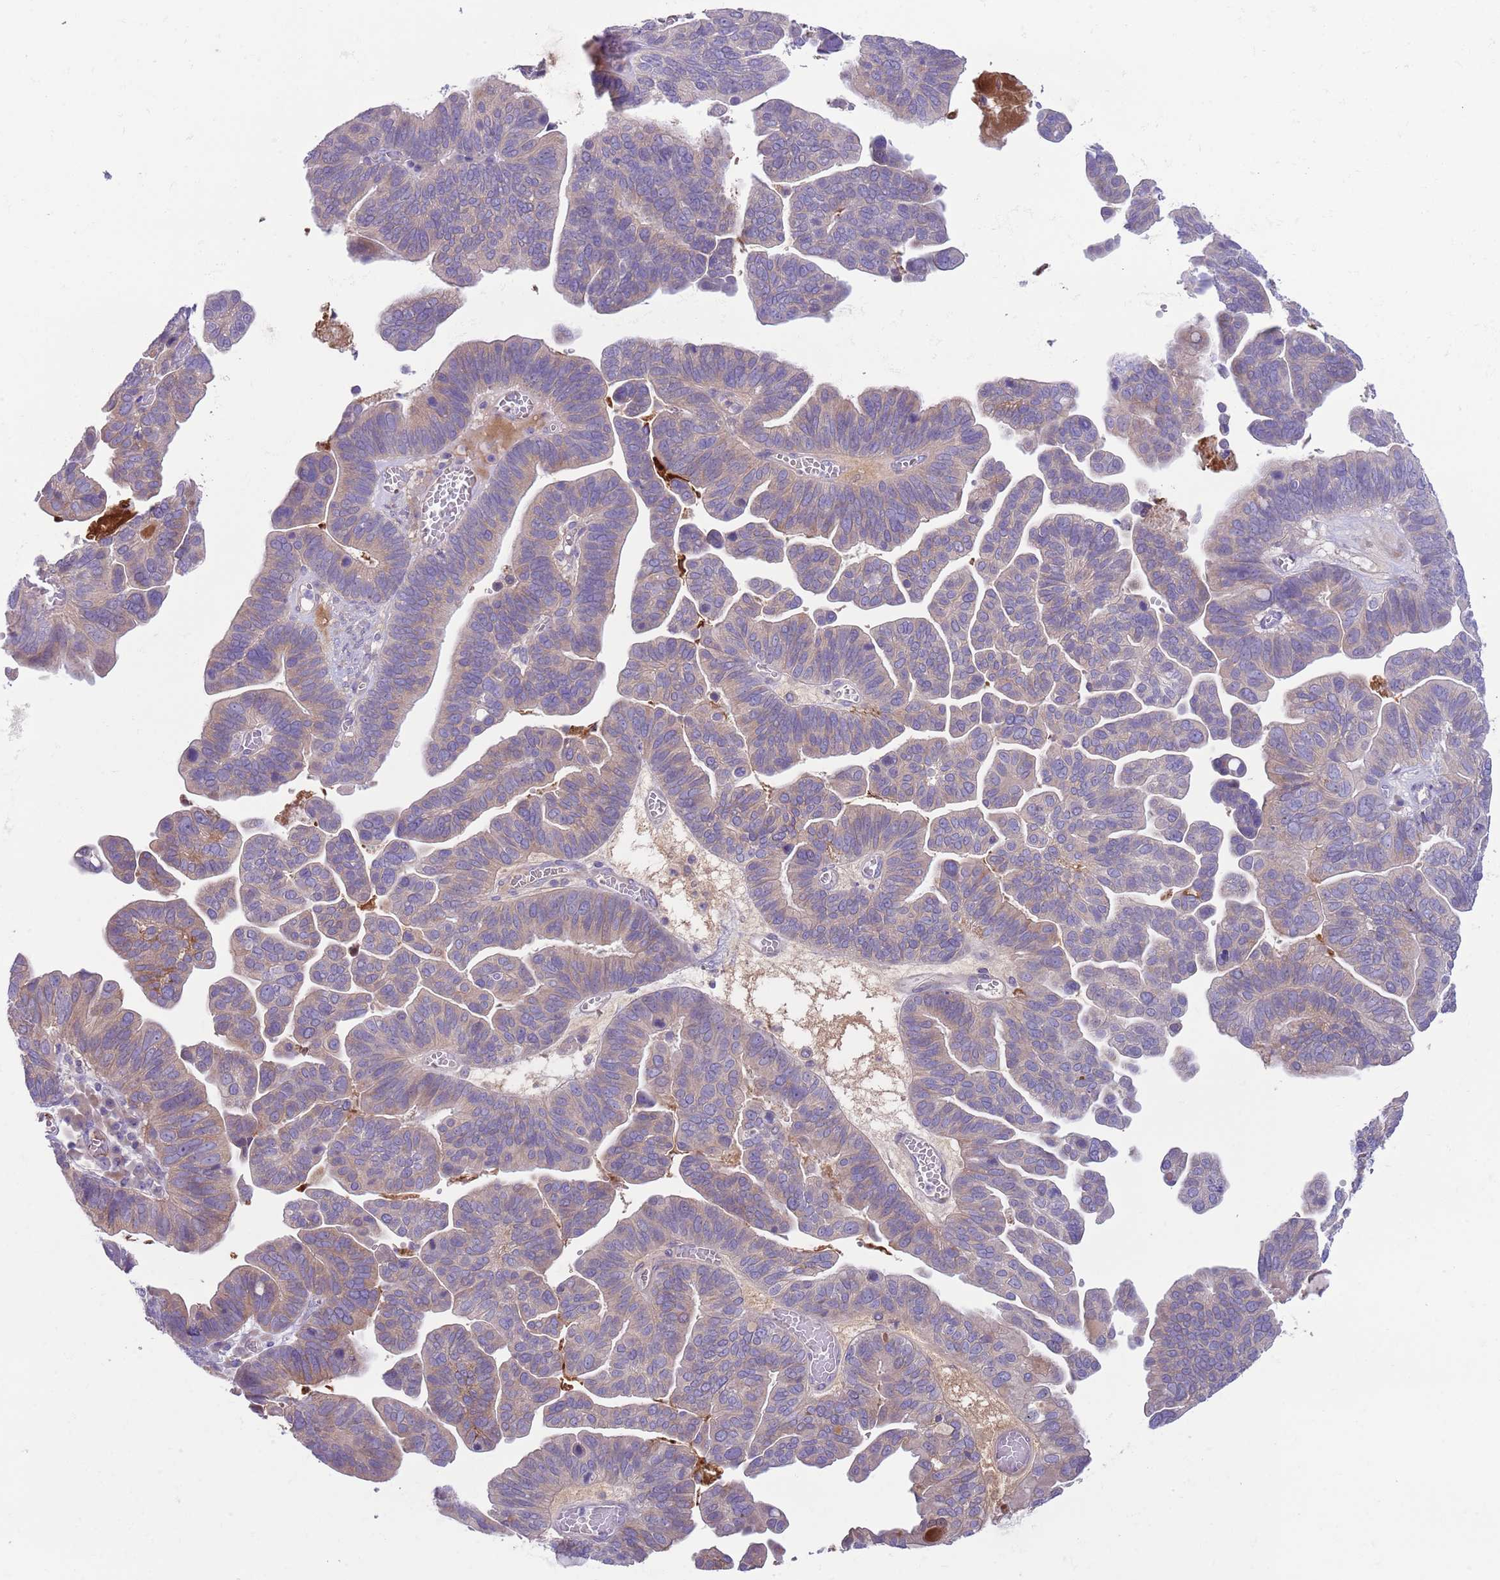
{"staining": {"intensity": "negative", "quantity": "none", "location": "none"}, "tissue": "ovarian cancer", "cell_type": "Tumor cells", "image_type": "cancer", "snomed": [{"axis": "morphology", "description": "Cystadenocarcinoma, serous, NOS"}, {"axis": "topography", "description": "Ovary"}], "caption": "IHC image of neoplastic tissue: ovarian cancer stained with DAB demonstrates no significant protein staining in tumor cells. (DAB immunohistochemistry visualized using brightfield microscopy, high magnification).", "gene": "CFH", "patient": {"sex": "female", "age": 56}}